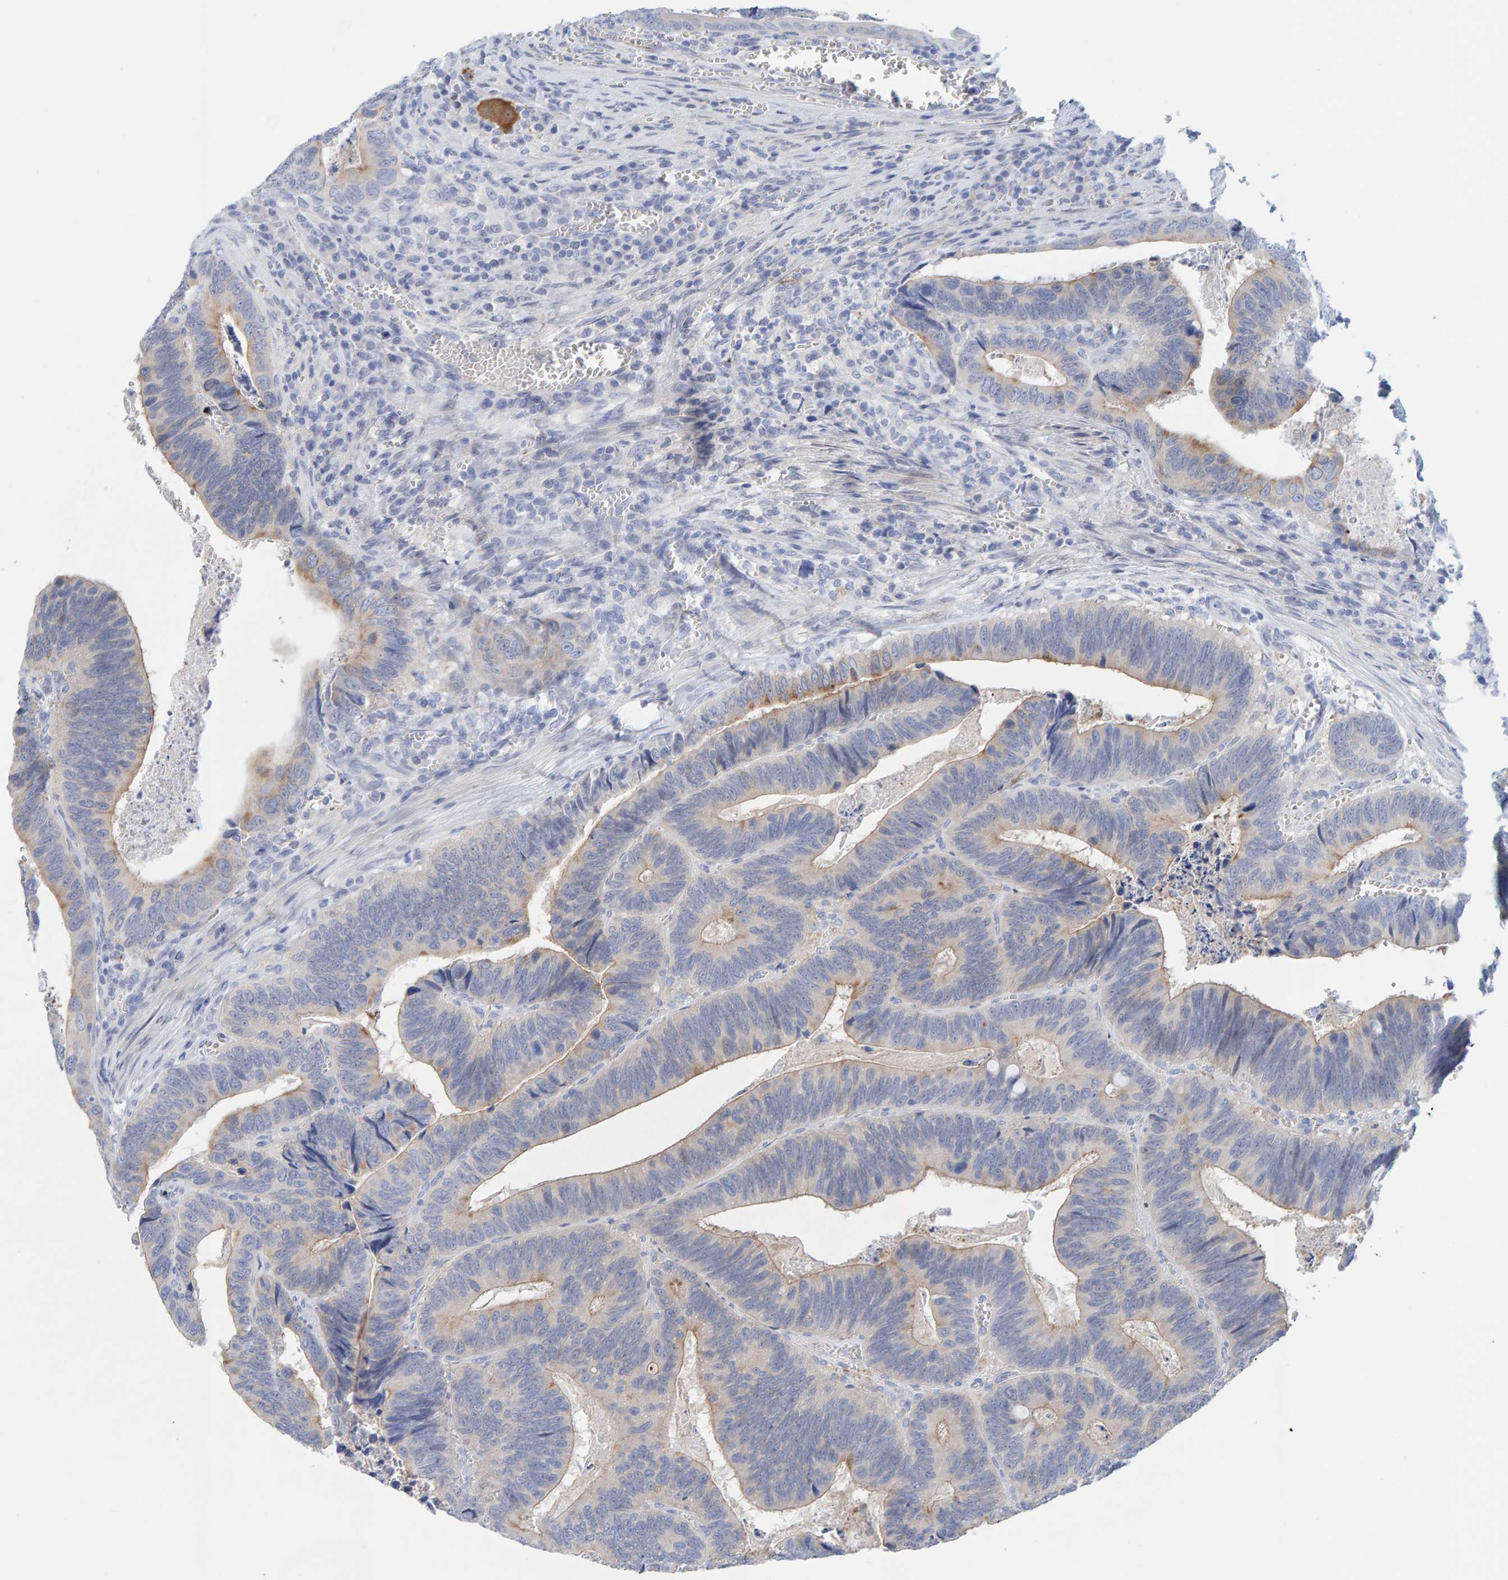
{"staining": {"intensity": "weak", "quantity": "25%-75%", "location": "cytoplasmic/membranous"}, "tissue": "colorectal cancer", "cell_type": "Tumor cells", "image_type": "cancer", "snomed": [{"axis": "morphology", "description": "Inflammation, NOS"}, {"axis": "morphology", "description": "Adenocarcinoma, NOS"}, {"axis": "topography", "description": "Colon"}], "caption": "This is a histology image of immunohistochemistry (IHC) staining of adenocarcinoma (colorectal), which shows weak staining in the cytoplasmic/membranous of tumor cells.", "gene": "KLHL11", "patient": {"sex": "male", "age": 72}}